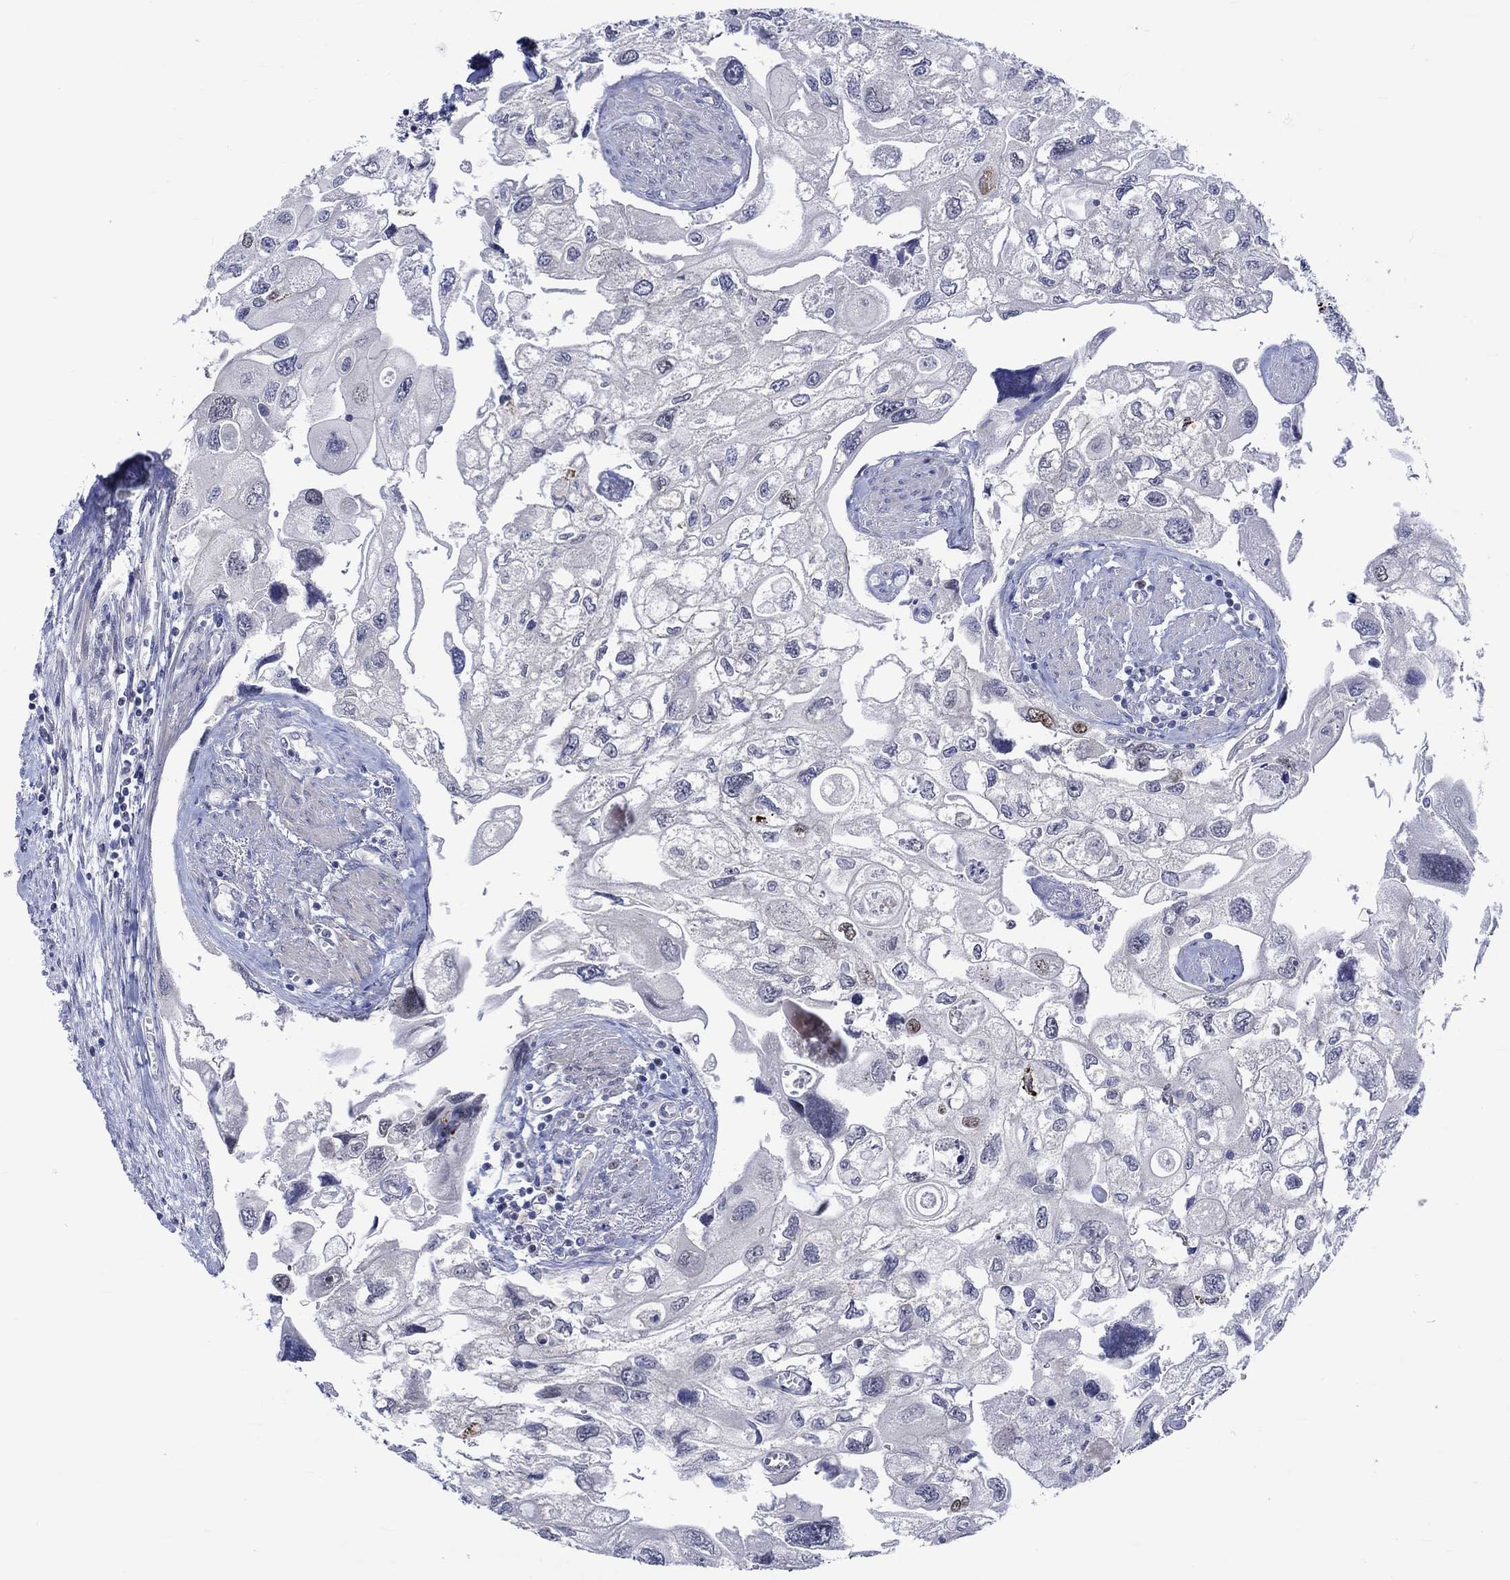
{"staining": {"intensity": "moderate", "quantity": "<25%", "location": "nuclear"}, "tissue": "urothelial cancer", "cell_type": "Tumor cells", "image_type": "cancer", "snomed": [{"axis": "morphology", "description": "Urothelial carcinoma, High grade"}, {"axis": "topography", "description": "Urinary bladder"}], "caption": "Urothelial cancer stained with a brown dye reveals moderate nuclear positive expression in about <25% of tumor cells.", "gene": "E2F8", "patient": {"sex": "male", "age": 59}}